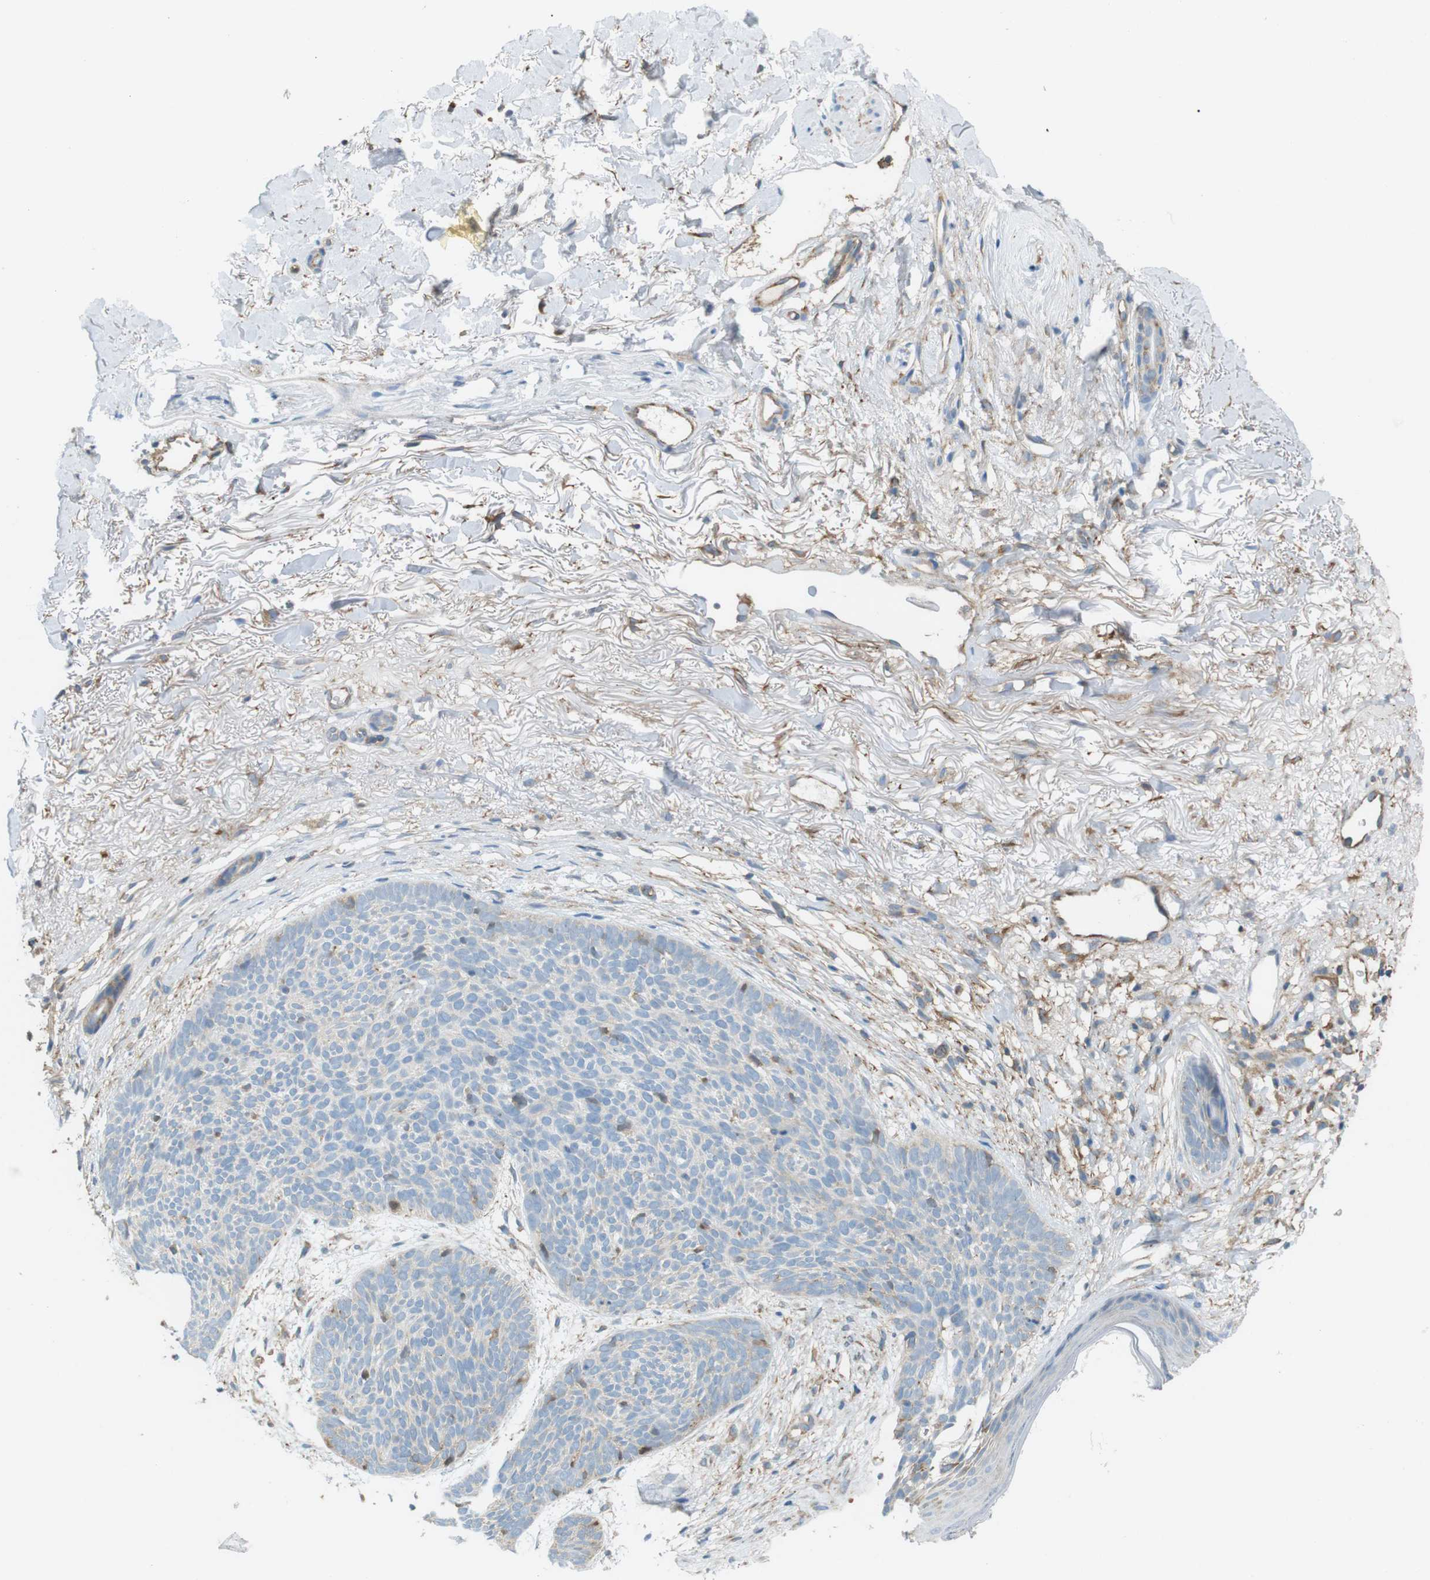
{"staining": {"intensity": "negative", "quantity": "none", "location": "none"}, "tissue": "skin cancer", "cell_type": "Tumor cells", "image_type": "cancer", "snomed": [{"axis": "morphology", "description": "Normal tissue, NOS"}, {"axis": "morphology", "description": "Basal cell carcinoma"}, {"axis": "topography", "description": "Skin"}], "caption": "Immunohistochemical staining of human skin basal cell carcinoma reveals no significant positivity in tumor cells.", "gene": "PEPD", "patient": {"sex": "female", "age": 70}}